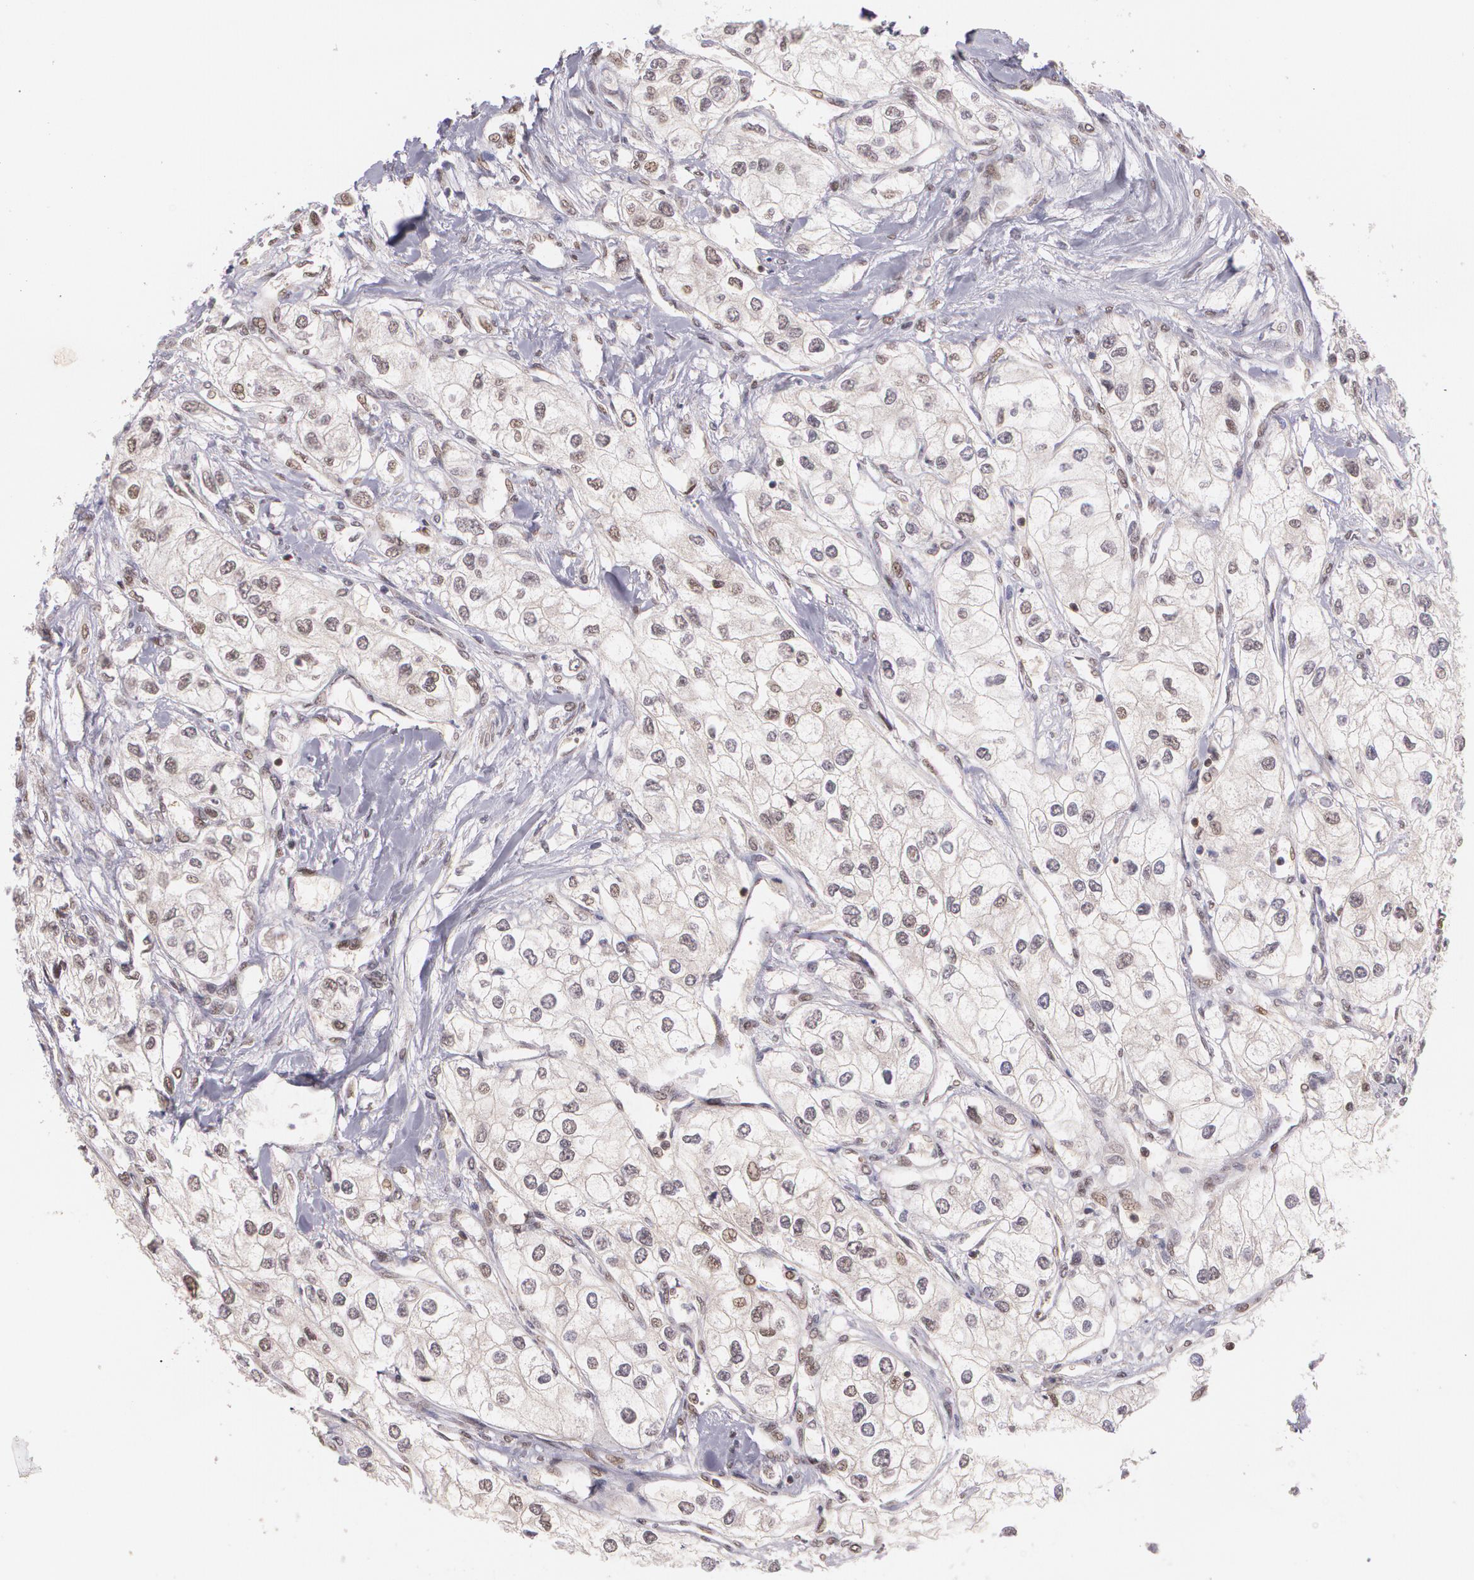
{"staining": {"intensity": "weak", "quantity": "<25%", "location": "nuclear"}, "tissue": "renal cancer", "cell_type": "Tumor cells", "image_type": "cancer", "snomed": [{"axis": "morphology", "description": "Adenocarcinoma, NOS"}, {"axis": "topography", "description": "Kidney"}], "caption": "High magnification brightfield microscopy of adenocarcinoma (renal) stained with DAB (brown) and counterstained with hematoxylin (blue): tumor cells show no significant staining.", "gene": "CUL2", "patient": {"sex": "male", "age": 57}}